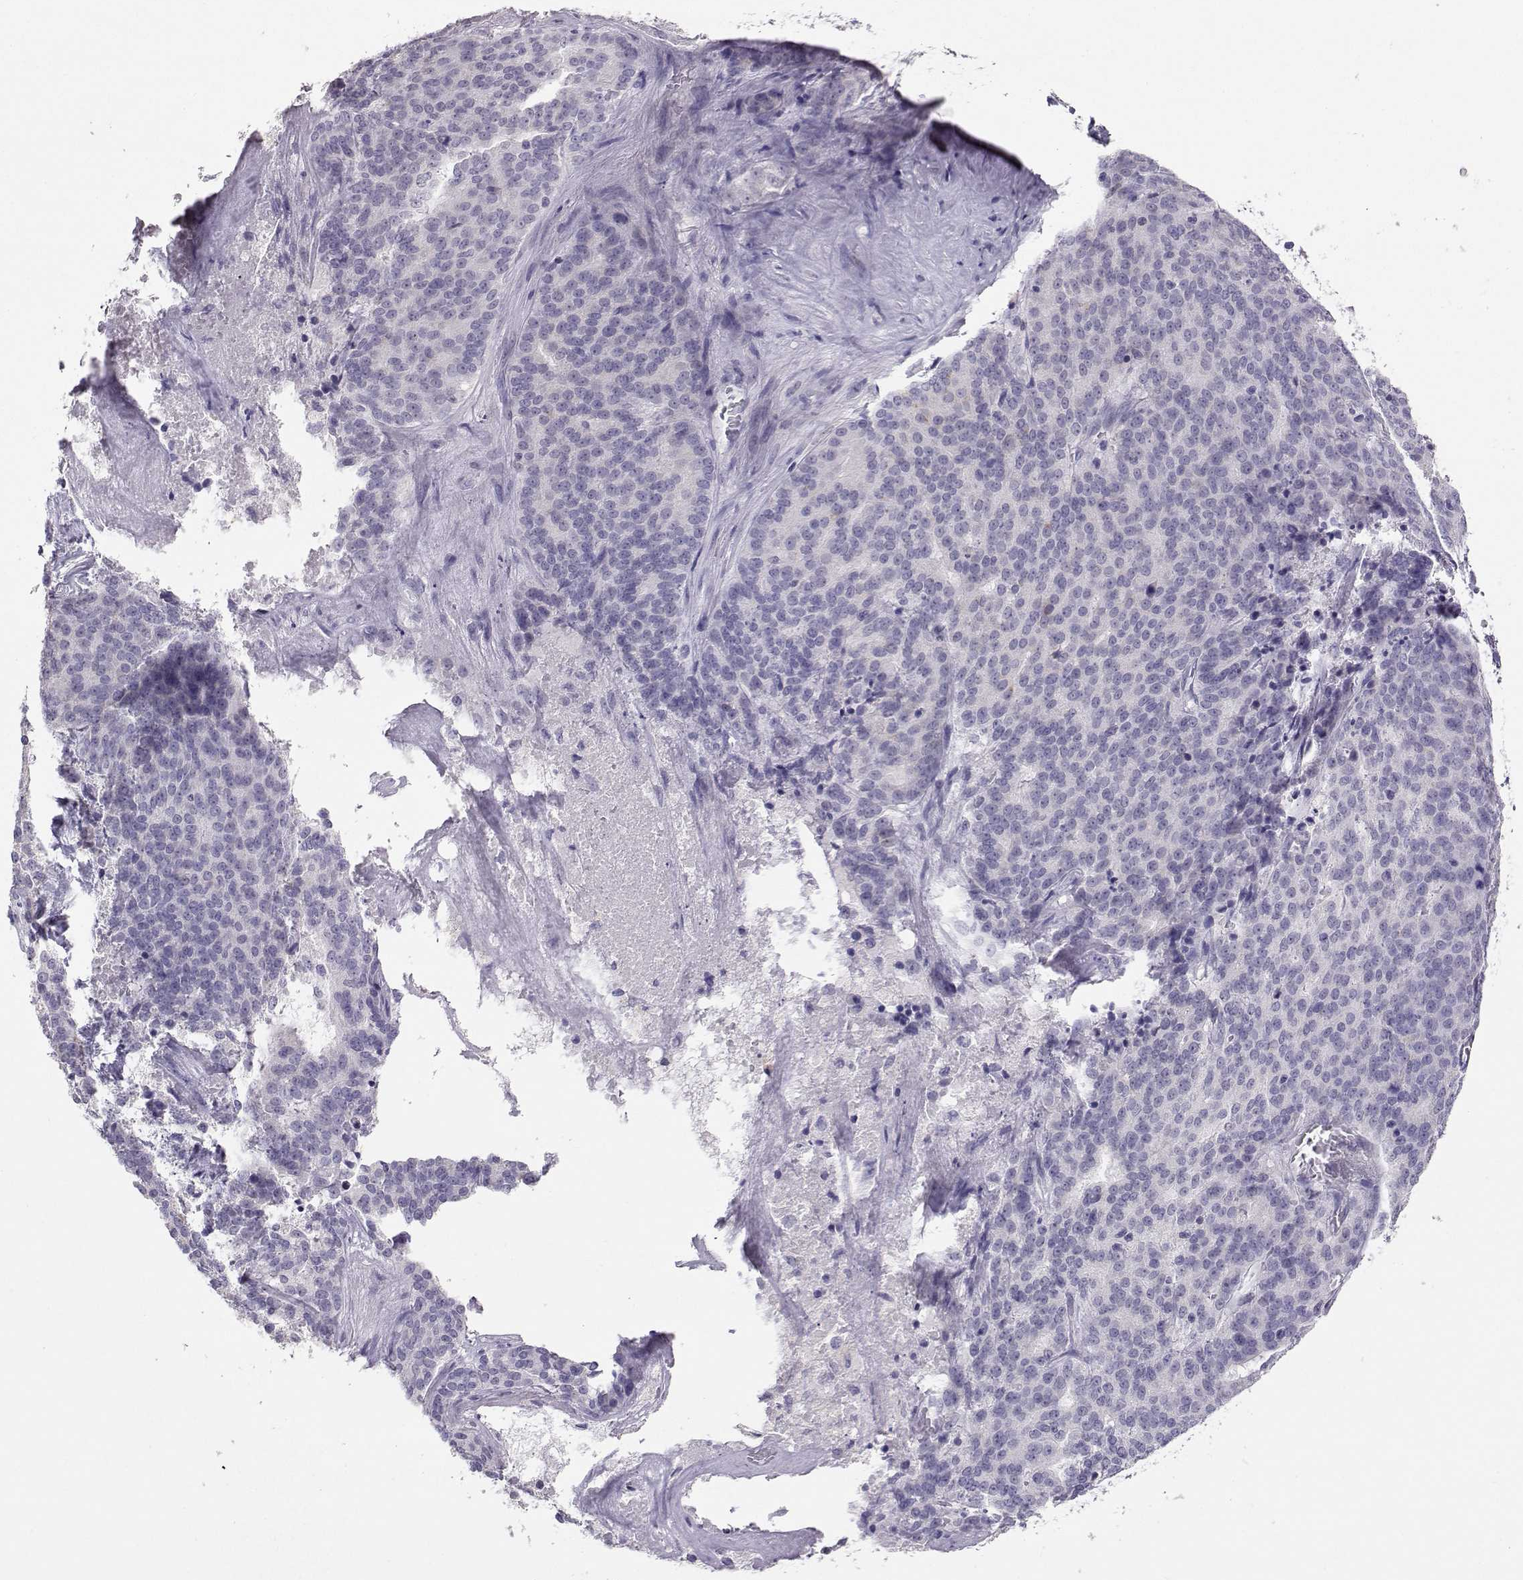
{"staining": {"intensity": "negative", "quantity": "none", "location": "none"}, "tissue": "liver cancer", "cell_type": "Tumor cells", "image_type": "cancer", "snomed": [{"axis": "morphology", "description": "Cholangiocarcinoma"}, {"axis": "topography", "description": "Liver"}], "caption": "Tumor cells are negative for brown protein staining in cholangiocarcinoma (liver).", "gene": "TBR1", "patient": {"sex": "female", "age": 47}}